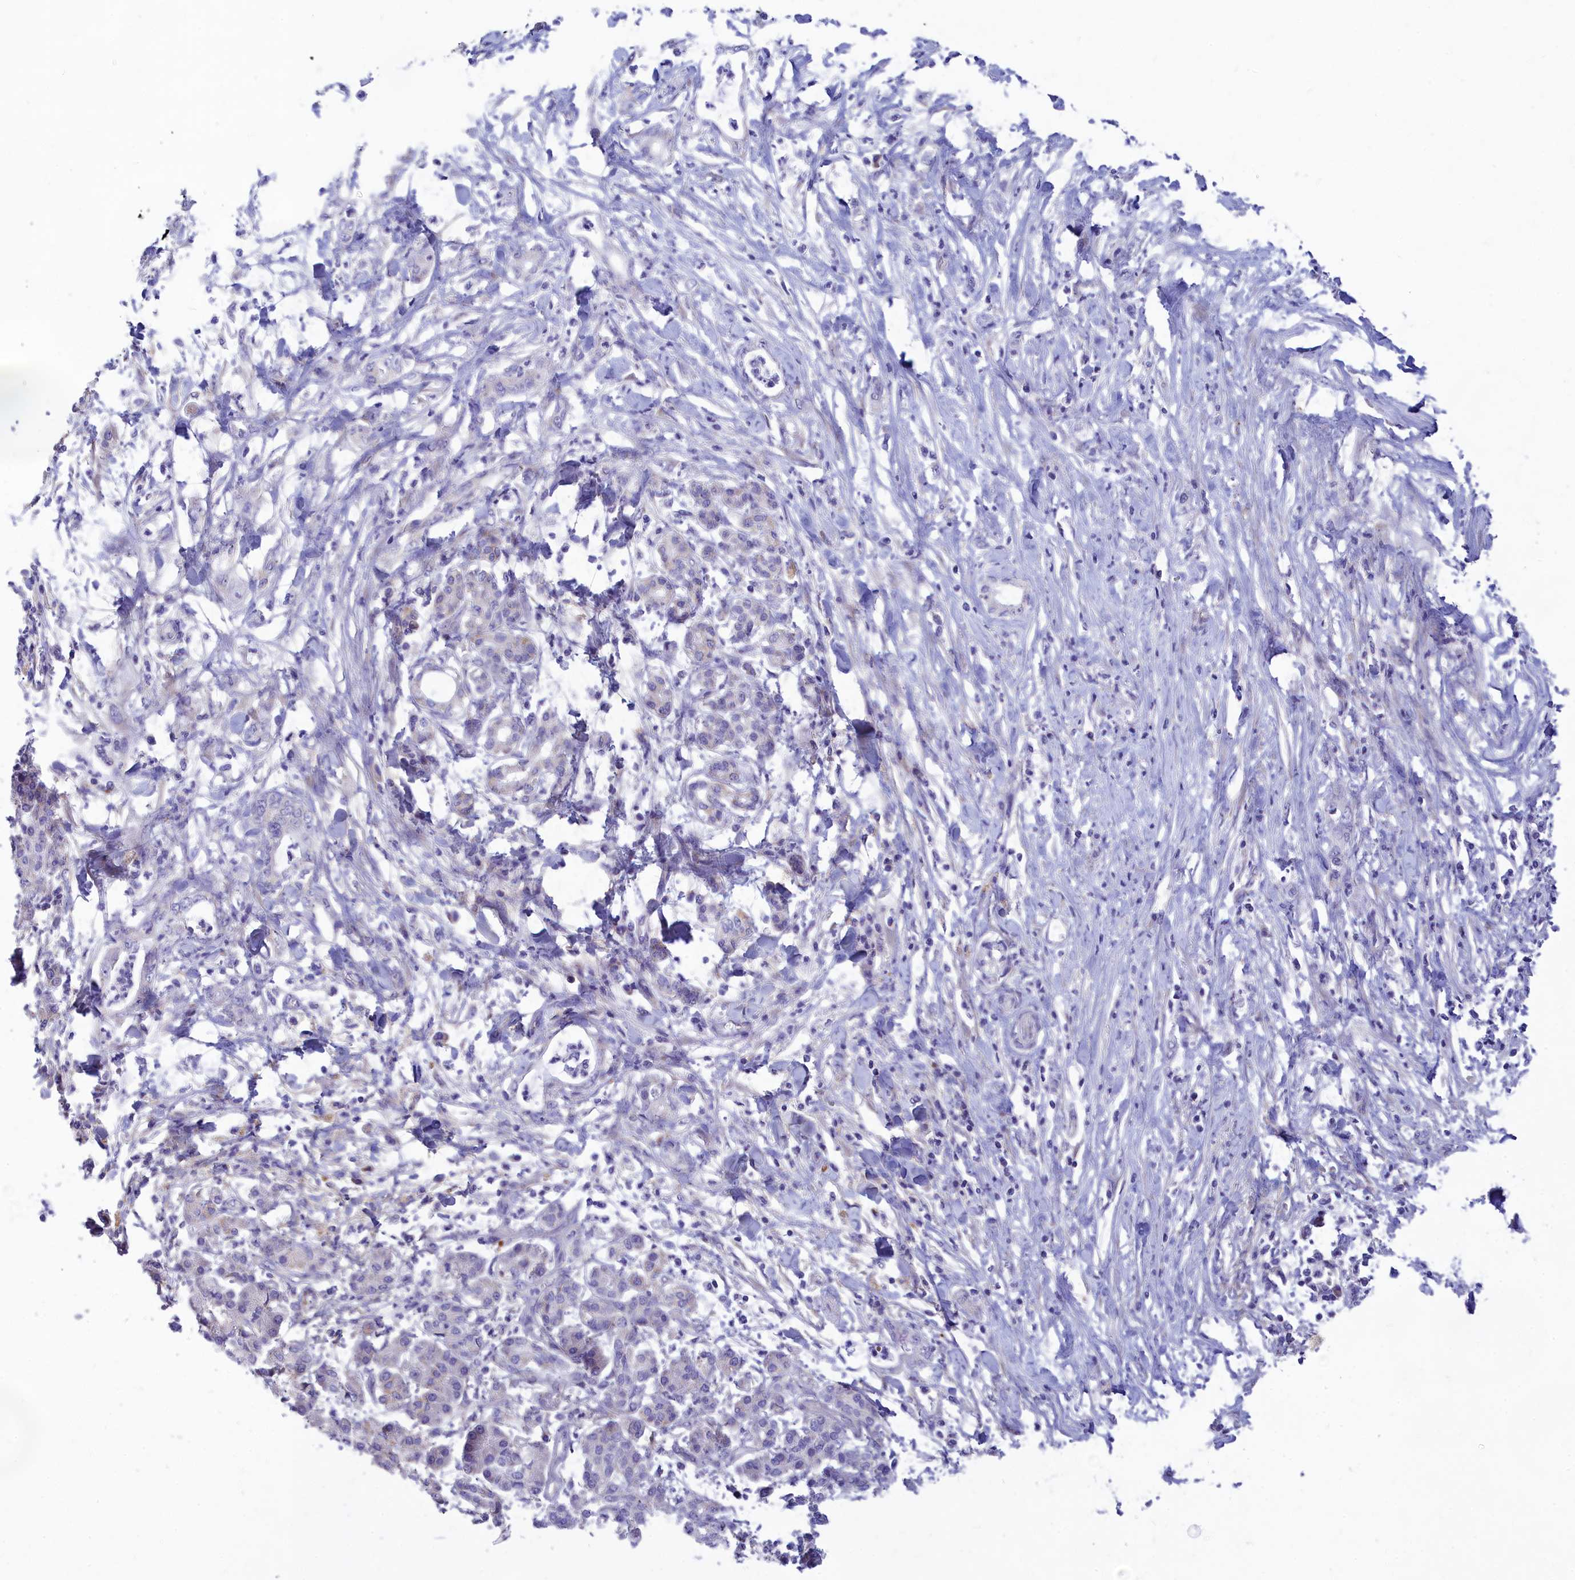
{"staining": {"intensity": "negative", "quantity": "none", "location": "none"}, "tissue": "pancreatic cancer", "cell_type": "Tumor cells", "image_type": "cancer", "snomed": [{"axis": "morphology", "description": "Normal tissue, NOS"}, {"axis": "morphology", "description": "Adenocarcinoma, NOS"}, {"axis": "topography", "description": "Pancreas"}], "caption": "This histopathology image is of pancreatic adenocarcinoma stained with immunohistochemistry to label a protein in brown with the nuclei are counter-stained blue. There is no expression in tumor cells.", "gene": "TMEM30B", "patient": {"sex": "female", "age": 55}}